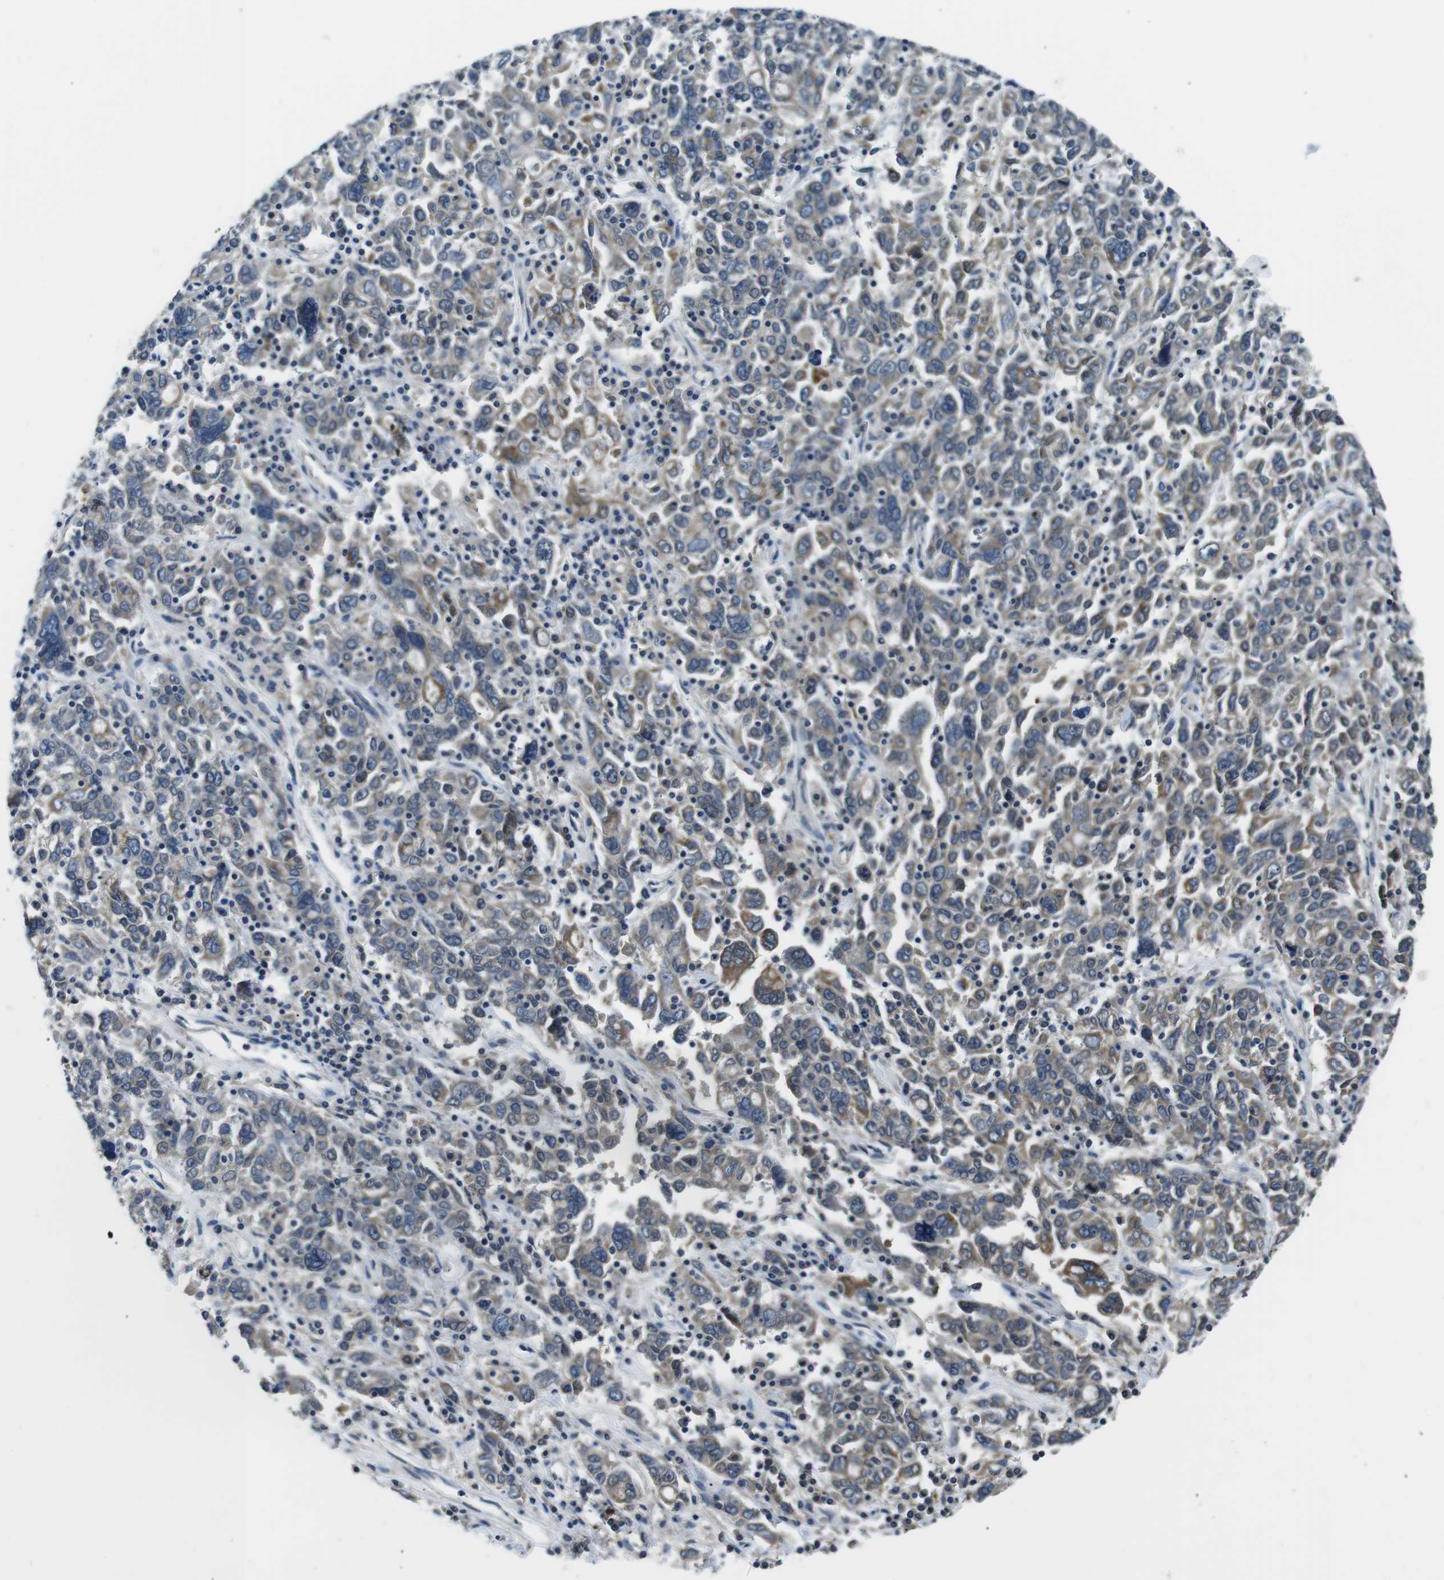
{"staining": {"intensity": "moderate", "quantity": "25%-75%", "location": "cytoplasmic/membranous"}, "tissue": "ovarian cancer", "cell_type": "Tumor cells", "image_type": "cancer", "snomed": [{"axis": "morphology", "description": "Carcinoma, endometroid"}, {"axis": "topography", "description": "Ovary"}], "caption": "Brown immunohistochemical staining in ovarian endometroid carcinoma displays moderate cytoplasmic/membranous staining in about 25%-75% of tumor cells. The staining was performed using DAB to visualize the protein expression in brown, while the nuclei were stained in blue with hematoxylin (Magnification: 20x).", "gene": "WSCD1", "patient": {"sex": "female", "age": 62}}